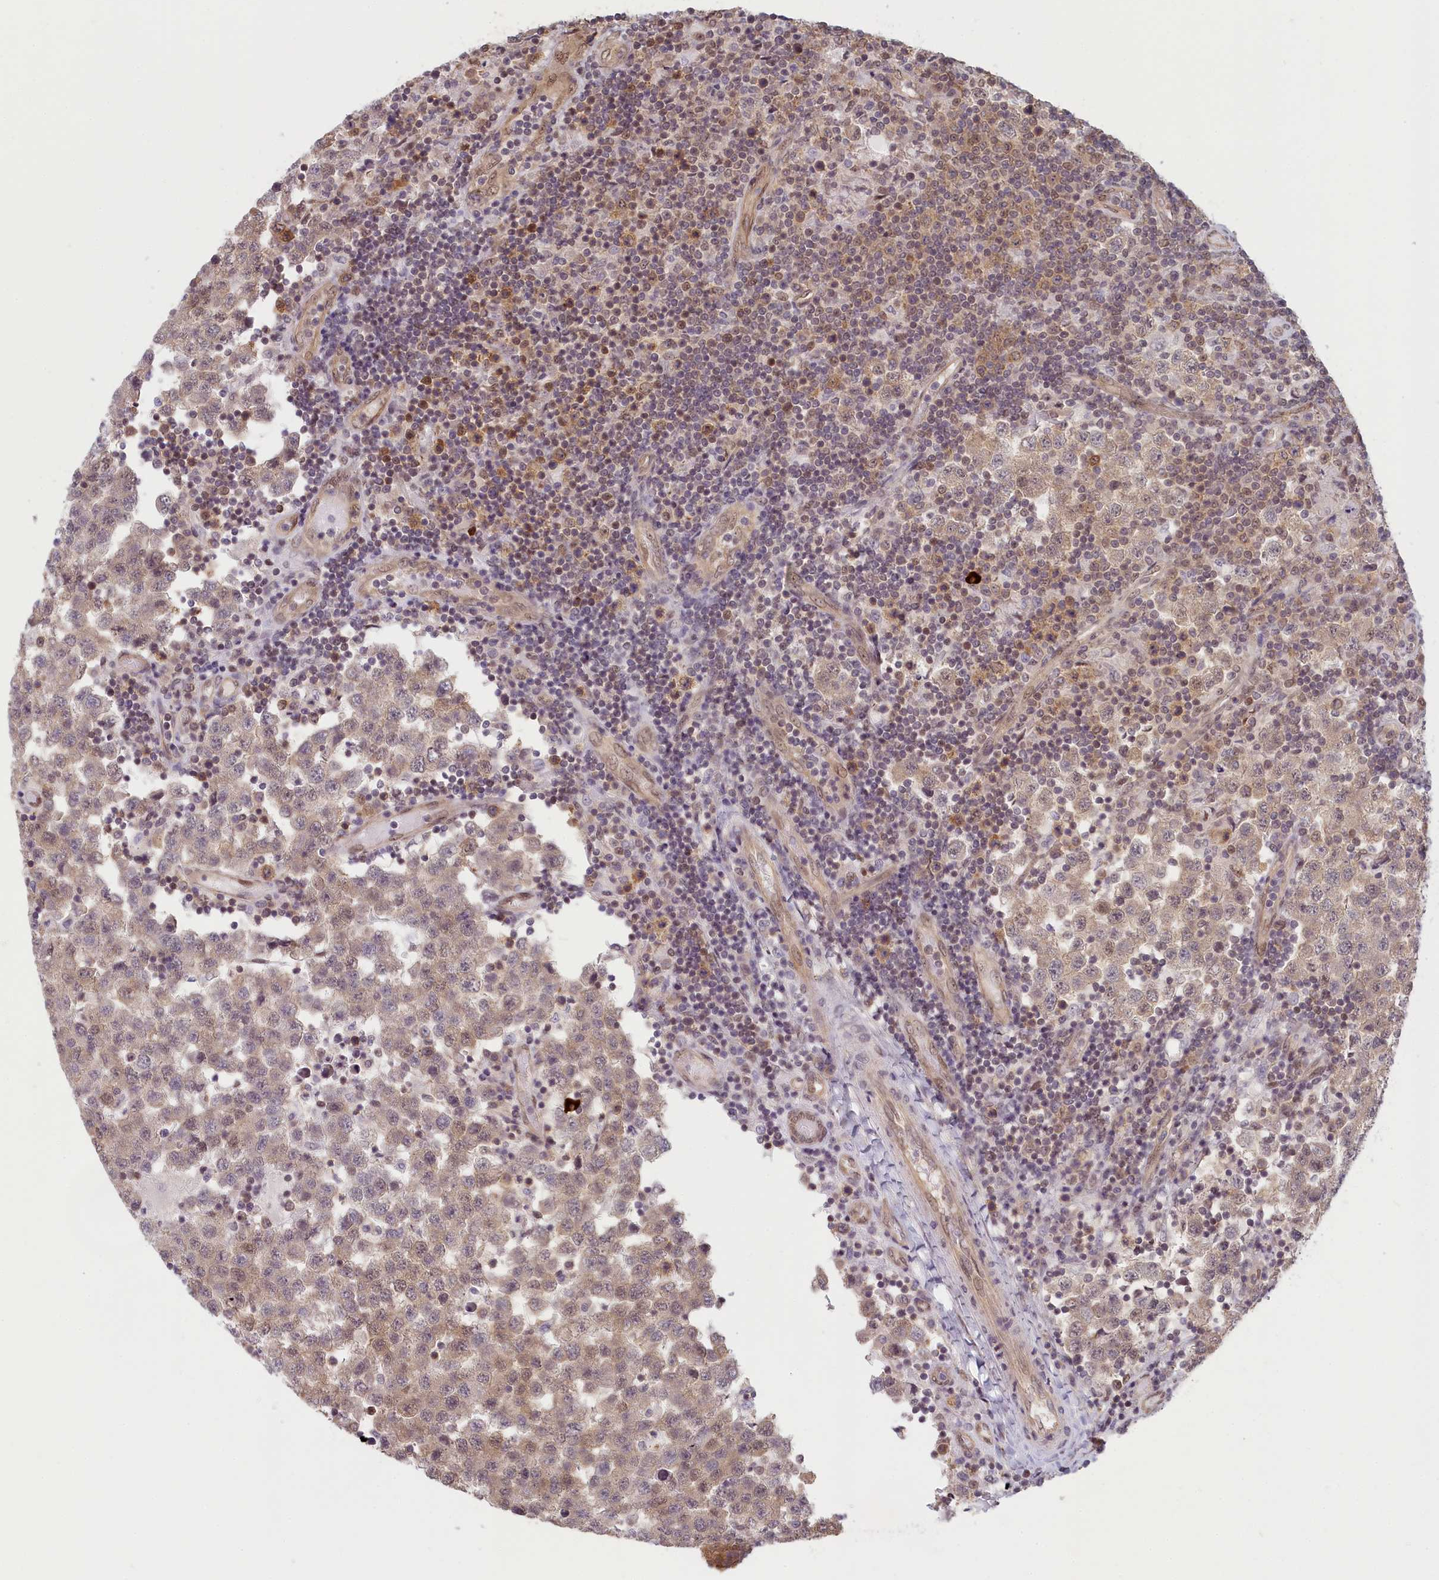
{"staining": {"intensity": "weak", "quantity": ">75%", "location": "cytoplasmic/membranous"}, "tissue": "testis cancer", "cell_type": "Tumor cells", "image_type": "cancer", "snomed": [{"axis": "morphology", "description": "Seminoma, NOS"}, {"axis": "topography", "description": "Testis"}], "caption": "Immunohistochemical staining of testis seminoma demonstrates low levels of weak cytoplasmic/membranous protein positivity in about >75% of tumor cells.", "gene": "C19orf44", "patient": {"sex": "male", "age": 34}}